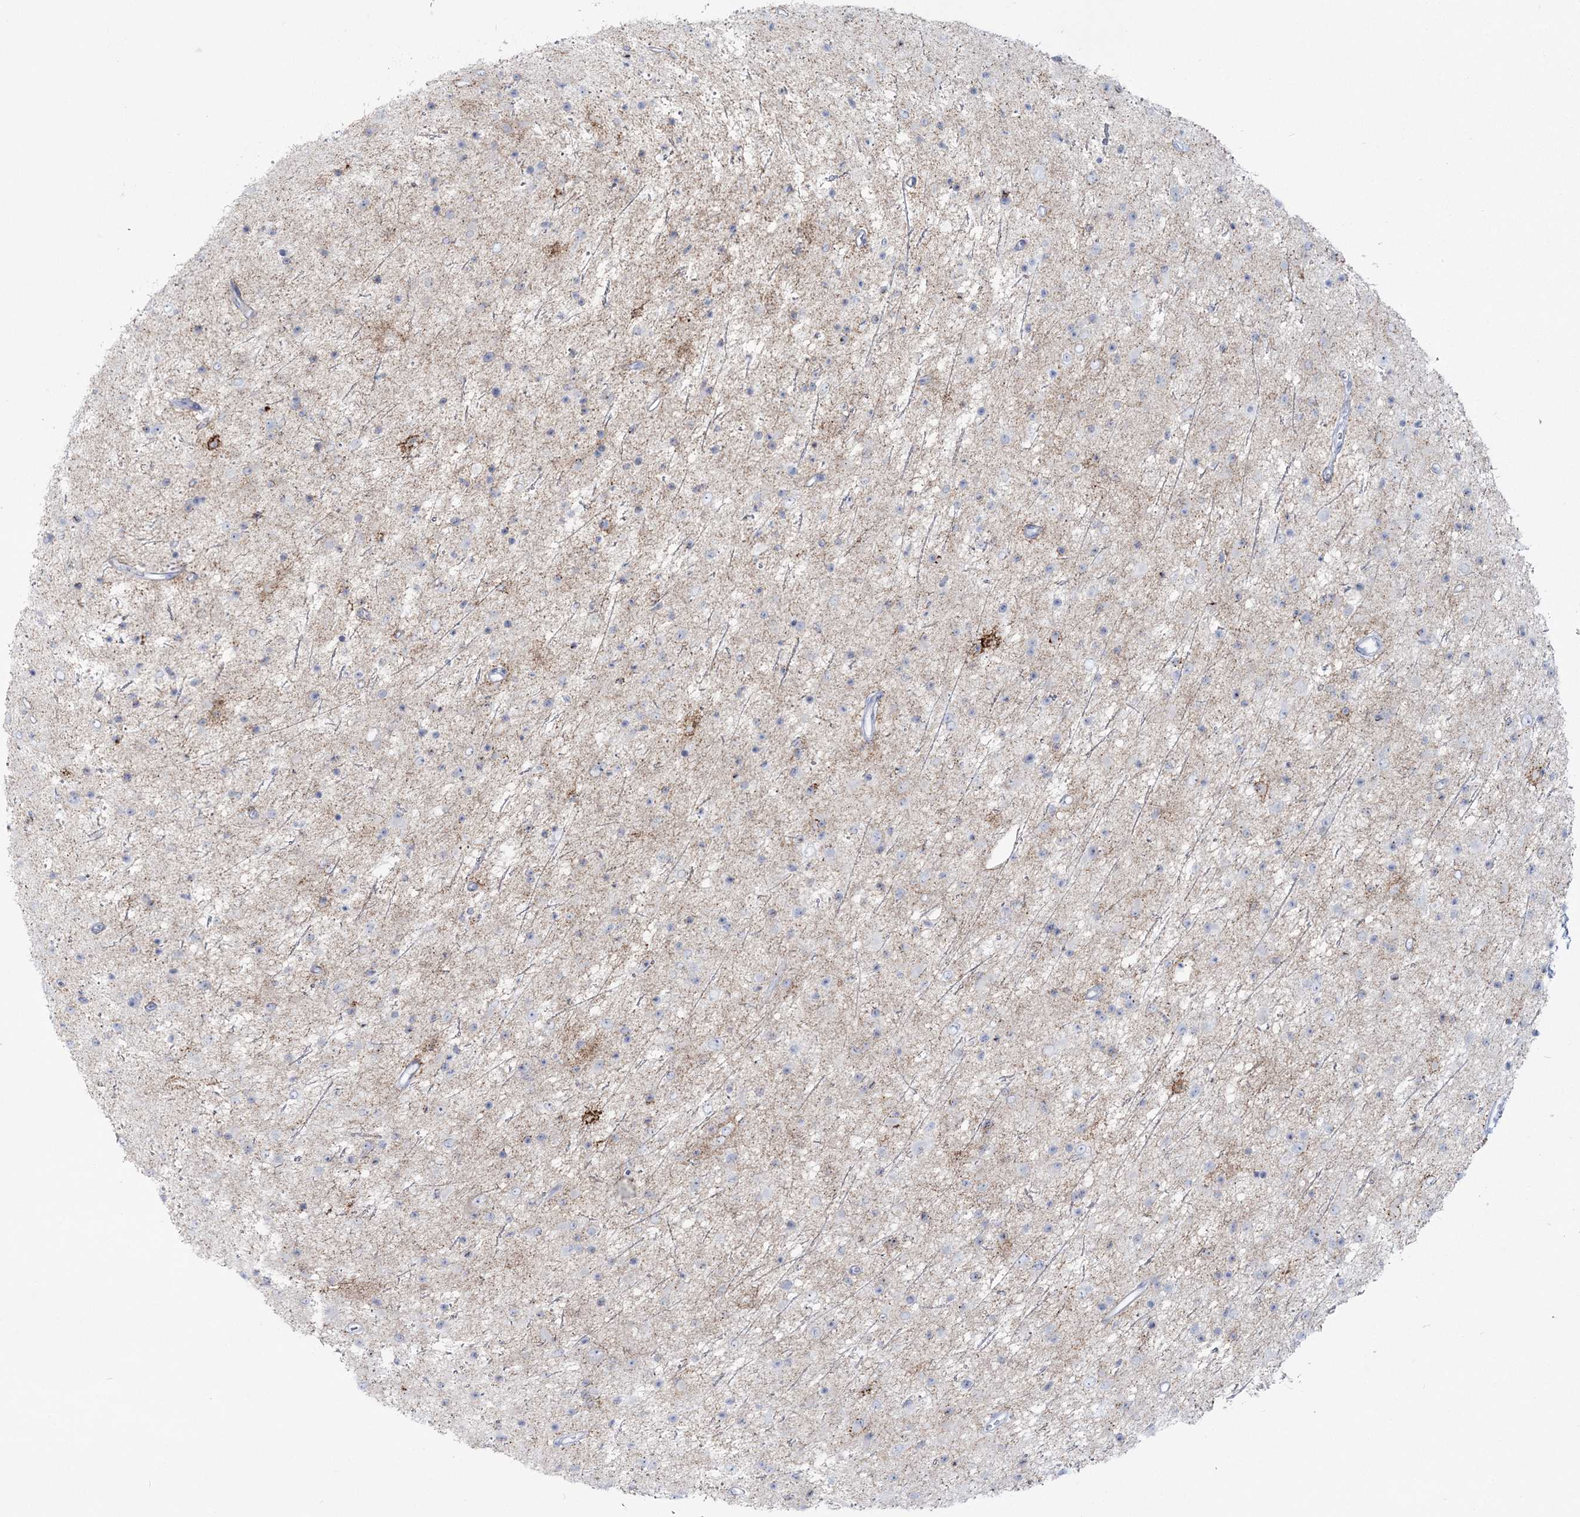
{"staining": {"intensity": "negative", "quantity": "none", "location": "none"}, "tissue": "glioma", "cell_type": "Tumor cells", "image_type": "cancer", "snomed": [{"axis": "morphology", "description": "Glioma, malignant, Low grade"}, {"axis": "topography", "description": "Cerebral cortex"}], "caption": "DAB (3,3'-diaminobenzidine) immunohistochemical staining of glioma shows no significant positivity in tumor cells.", "gene": "ZNF843", "patient": {"sex": "female", "age": 39}}